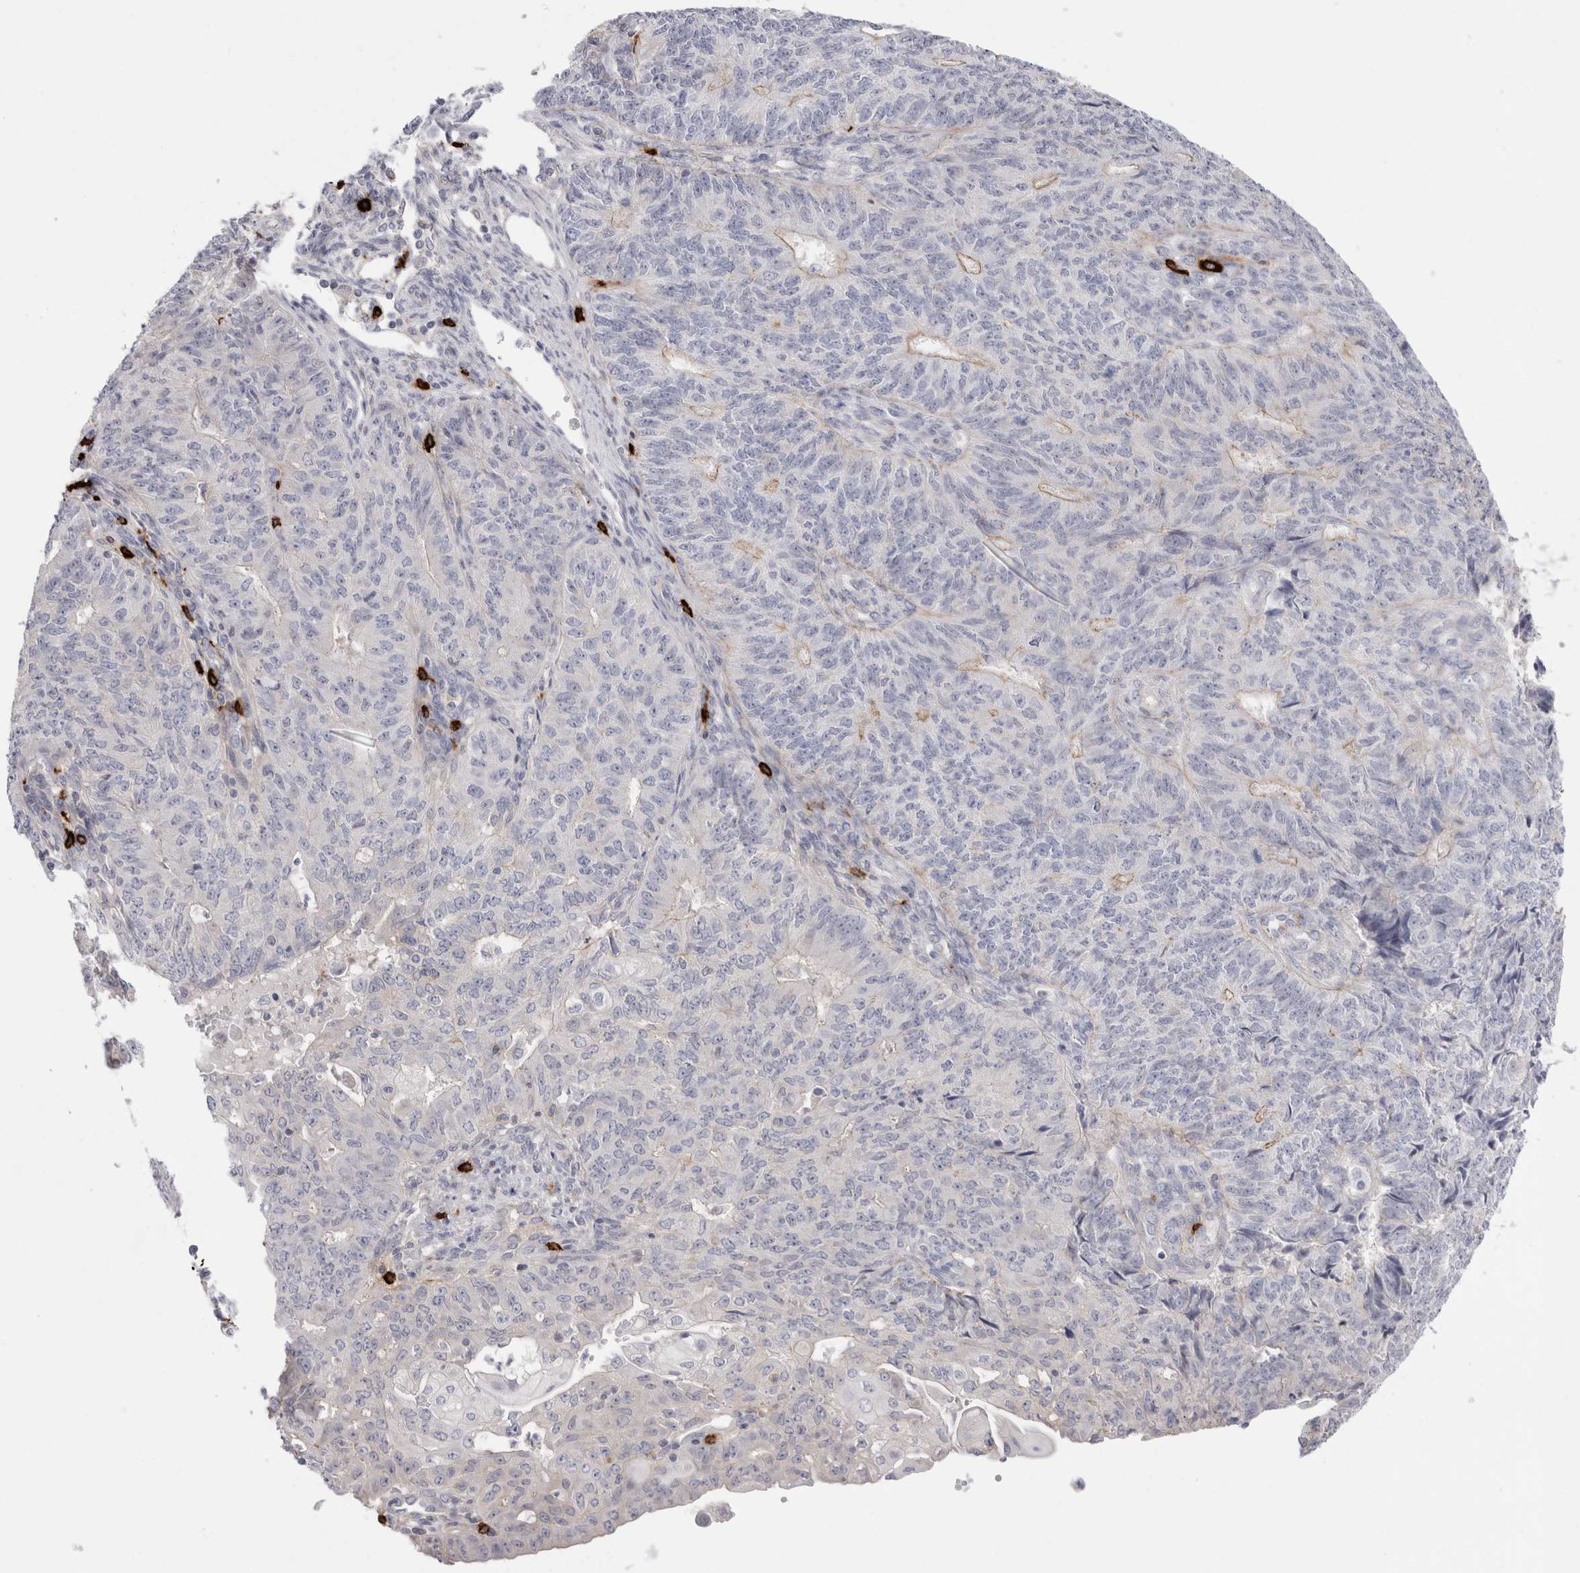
{"staining": {"intensity": "negative", "quantity": "none", "location": "none"}, "tissue": "endometrial cancer", "cell_type": "Tumor cells", "image_type": "cancer", "snomed": [{"axis": "morphology", "description": "Adenocarcinoma, NOS"}, {"axis": "topography", "description": "Endometrium"}], "caption": "Immunohistochemistry image of human endometrial cancer (adenocarcinoma) stained for a protein (brown), which demonstrates no positivity in tumor cells.", "gene": "SPINK2", "patient": {"sex": "female", "age": 32}}